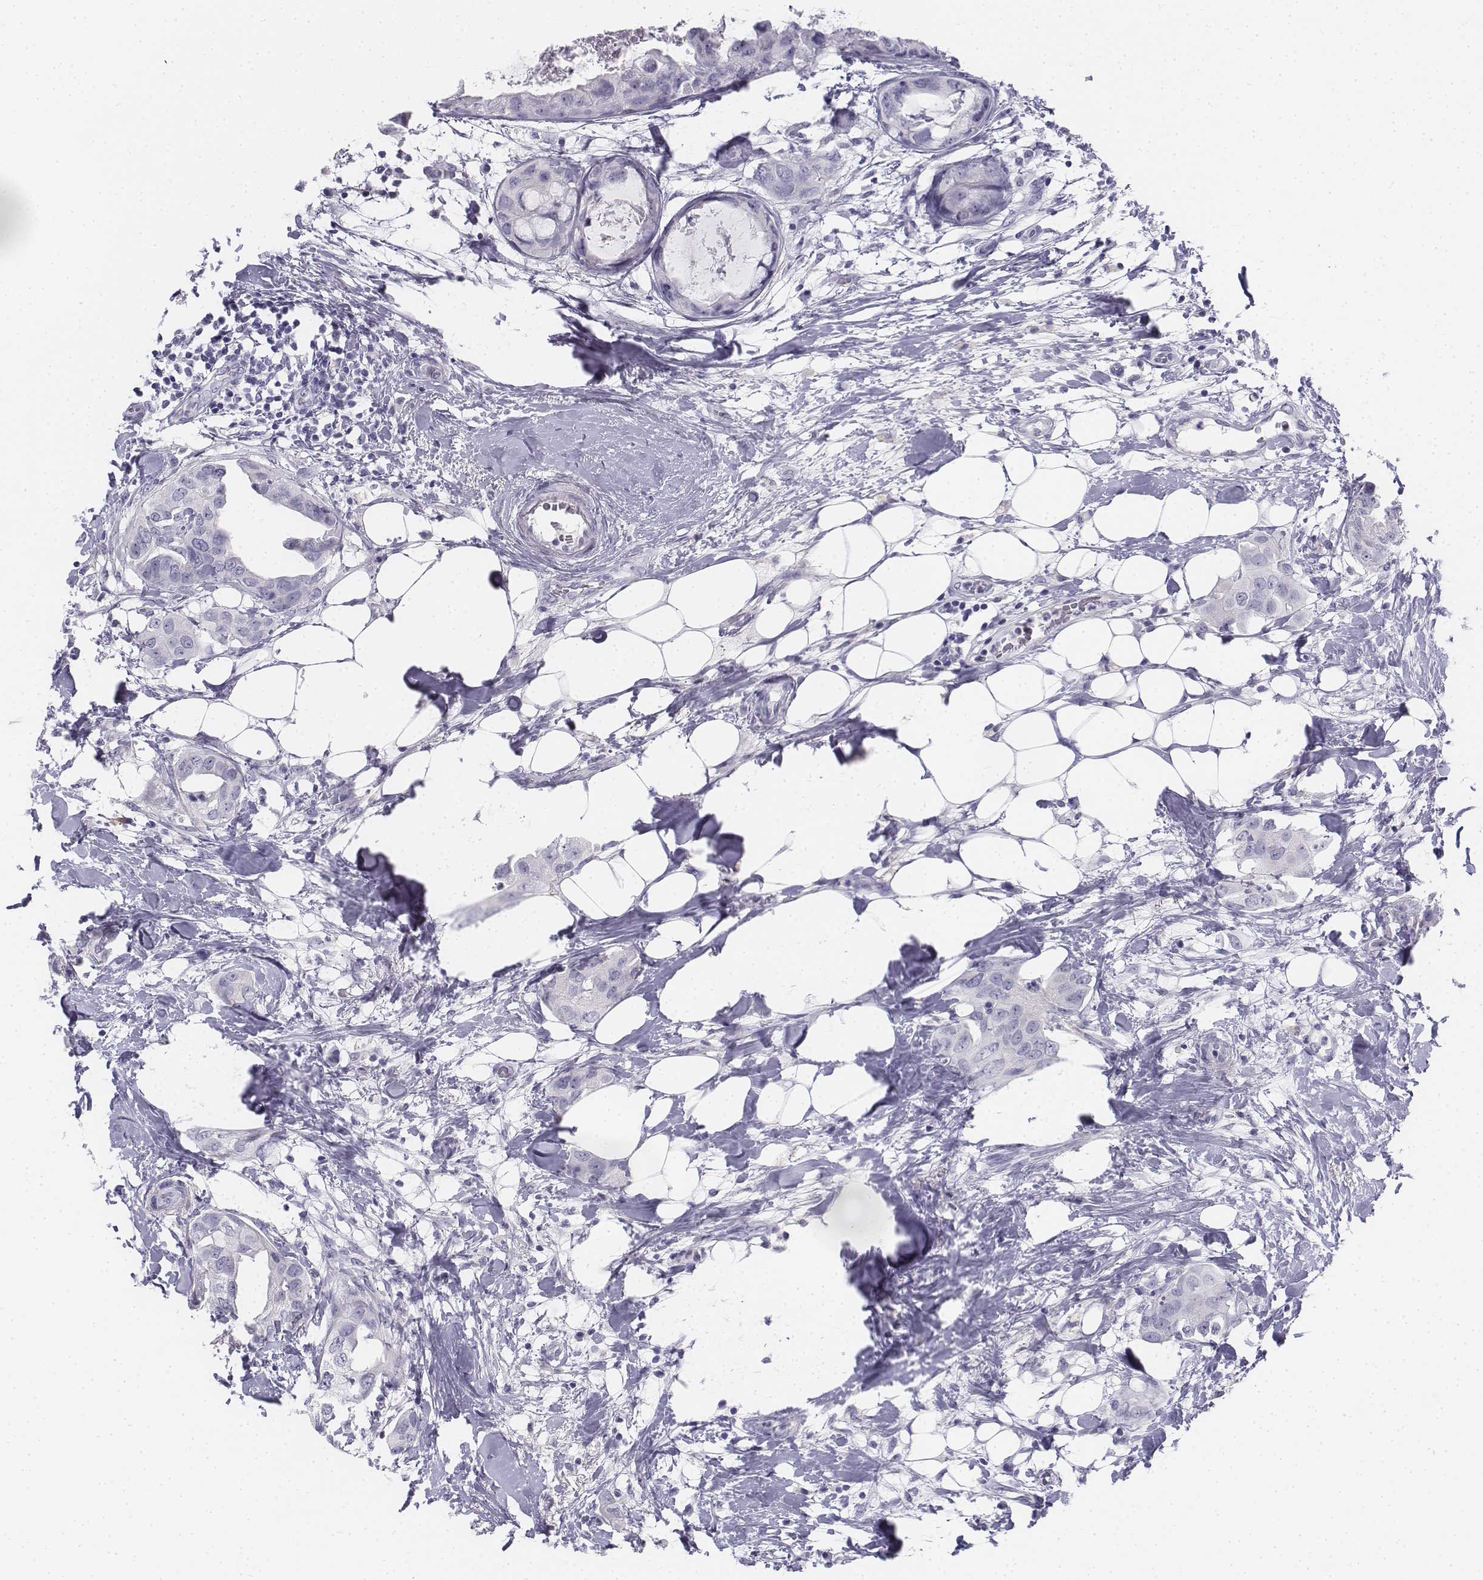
{"staining": {"intensity": "negative", "quantity": "none", "location": "none"}, "tissue": "breast cancer", "cell_type": "Tumor cells", "image_type": "cancer", "snomed": [{"axis": "morphology", "description": "Normal tissue, NOS"}, {"axis": "morphology", "description": "Duct carcinoma"}, {"axis": "topography", "description": "Breast"}], "caption": "This is an IHC image of human infiltrating ductal carcinoma (breast). There is no positivity in tumor cells.", "gene": "TH", "patient": {"sex": "female", "age": 40}}